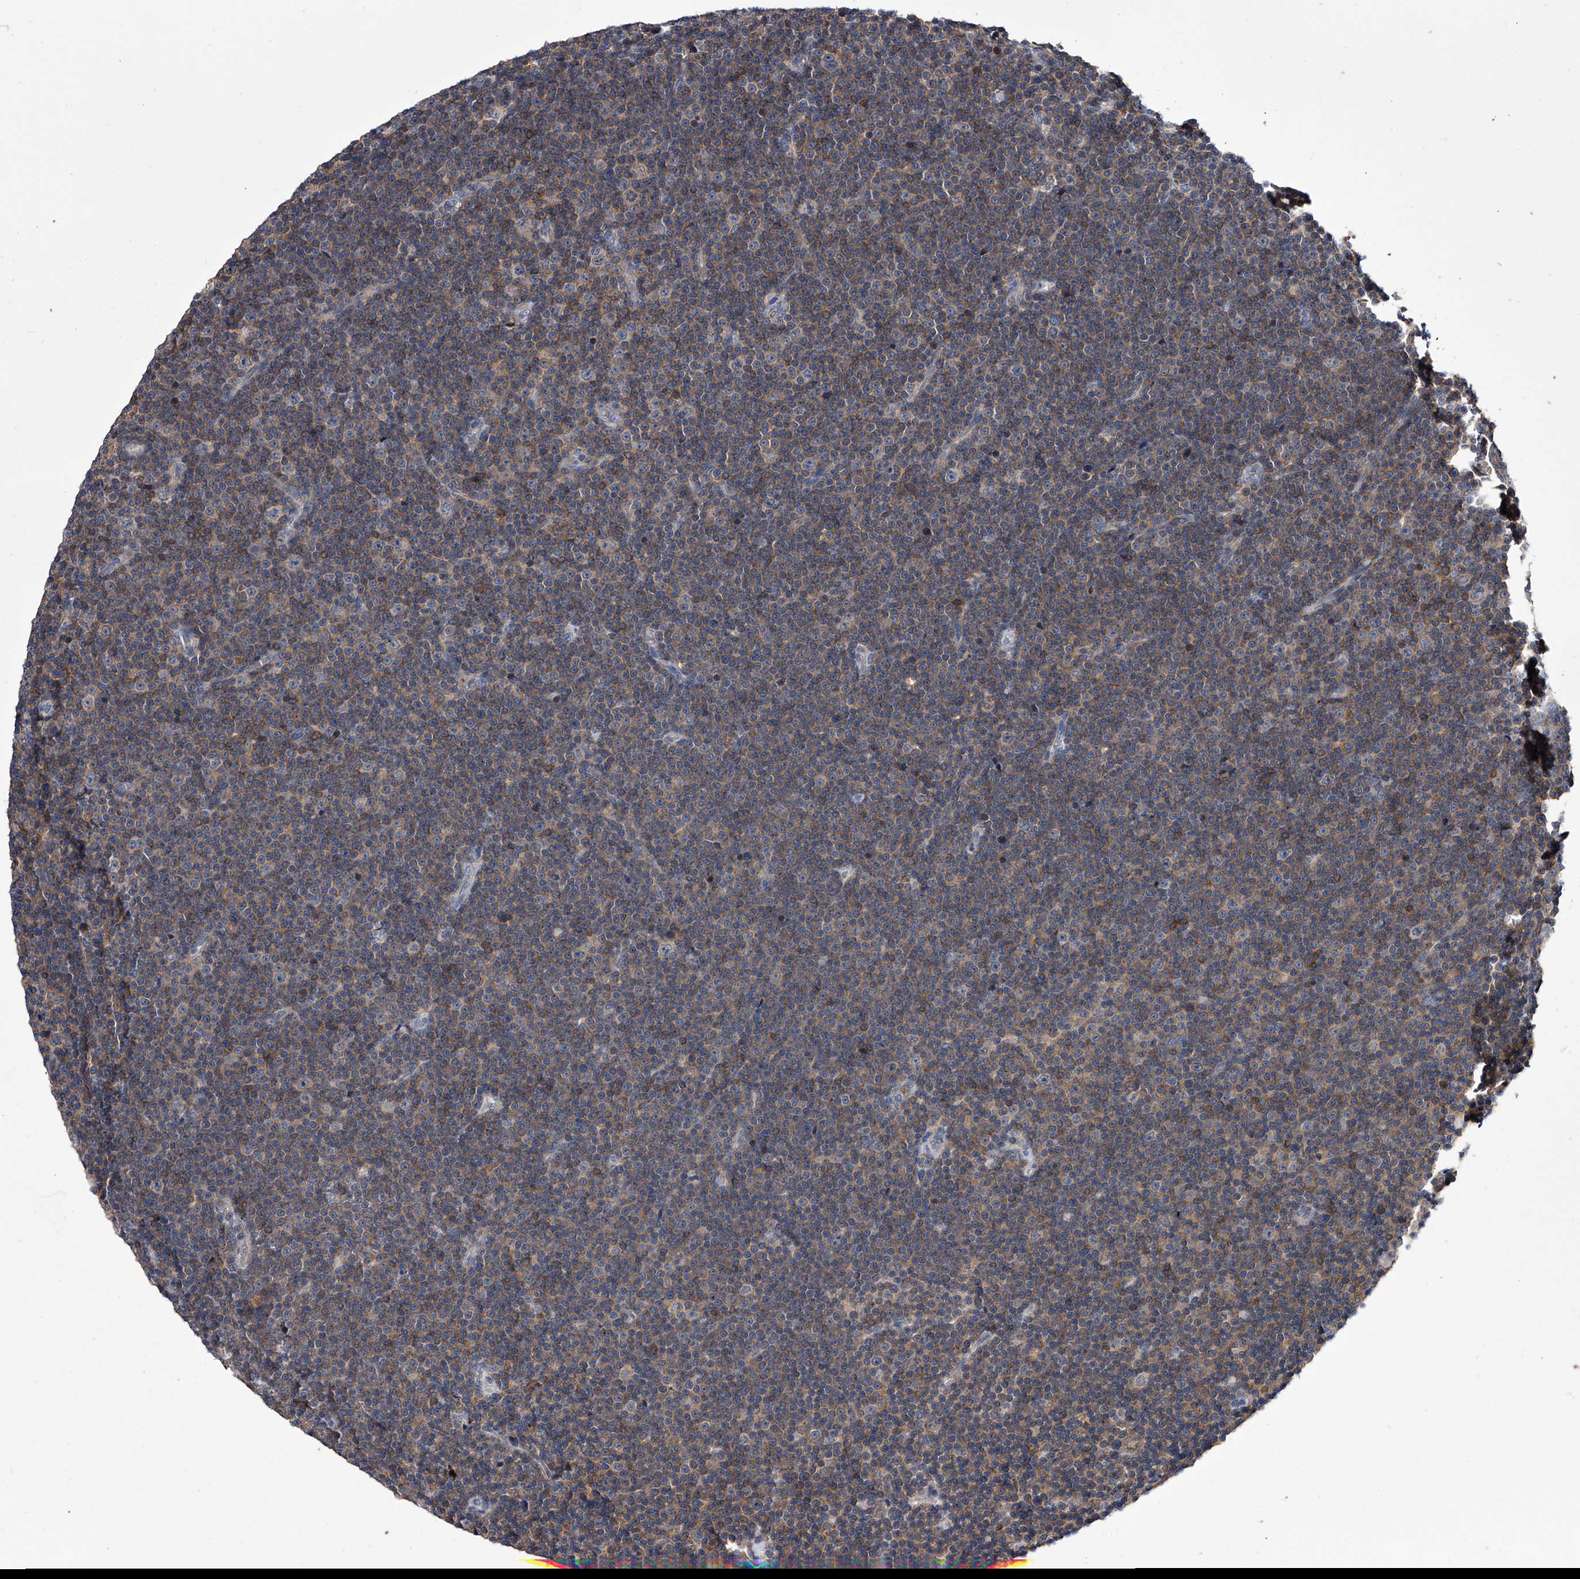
{"staining": {"intensity": "negative", "quantity": "none", "location": "none"}, "tissue": "lymphoma", "cell_type": "Tumor cells", "image_type": "cancer", "snomed": [{"axis": "morphology", "description": "Malignant lymphoma, non-Hodgkin's type, Low grade"}, {"axis": "topography", "description": "Lymph node"}], "caption": "The histopathology image shows no staining of tumor cells in lymphoma. The staining is performed using DAB brown chromogen with nuclei counter-stained in using hematoxylin.", "gene": "PAN3", "patient": {"sex": "female", "age": 67}}